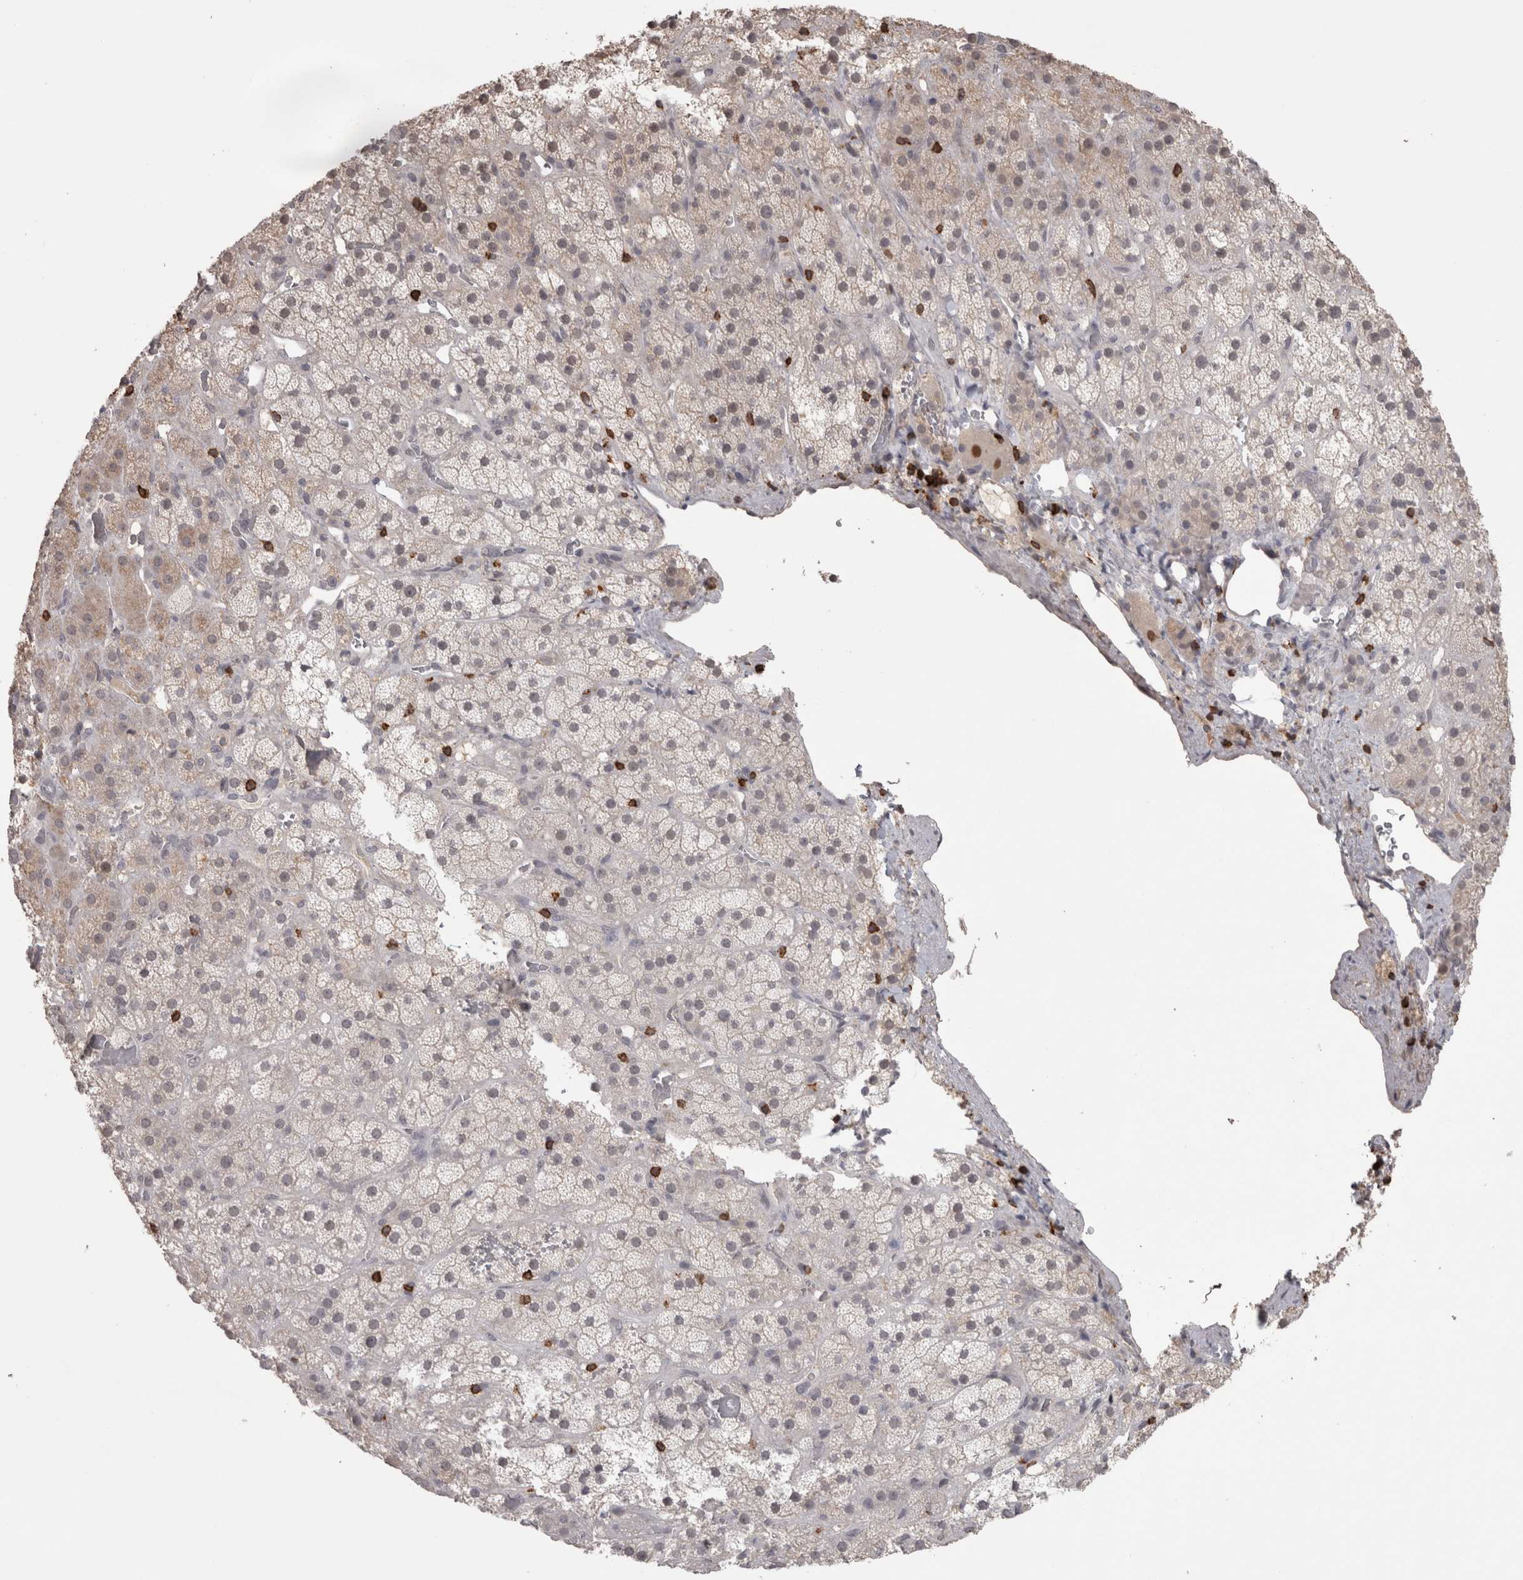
{"staining": {"intensity": "weak", "quantity": "<25%", "location": "cytoplasmic/membranous,nuclear"}, "tissue": "adrenal gland", "cell_type": "Glandular cells", "image_type": "normal", "snomed": [{"axis": "morphology", "description": "Normal tissue, NOS"}, {"axis": "topography", "description": "Adrenal gland"}], "caption": "A high-resolution image shows IHC staining of benign adrenal gland, which shows no significant expression in glandular cells.", "gene": "SKAP1", "patient": {"sex": "male", "age": 57}}